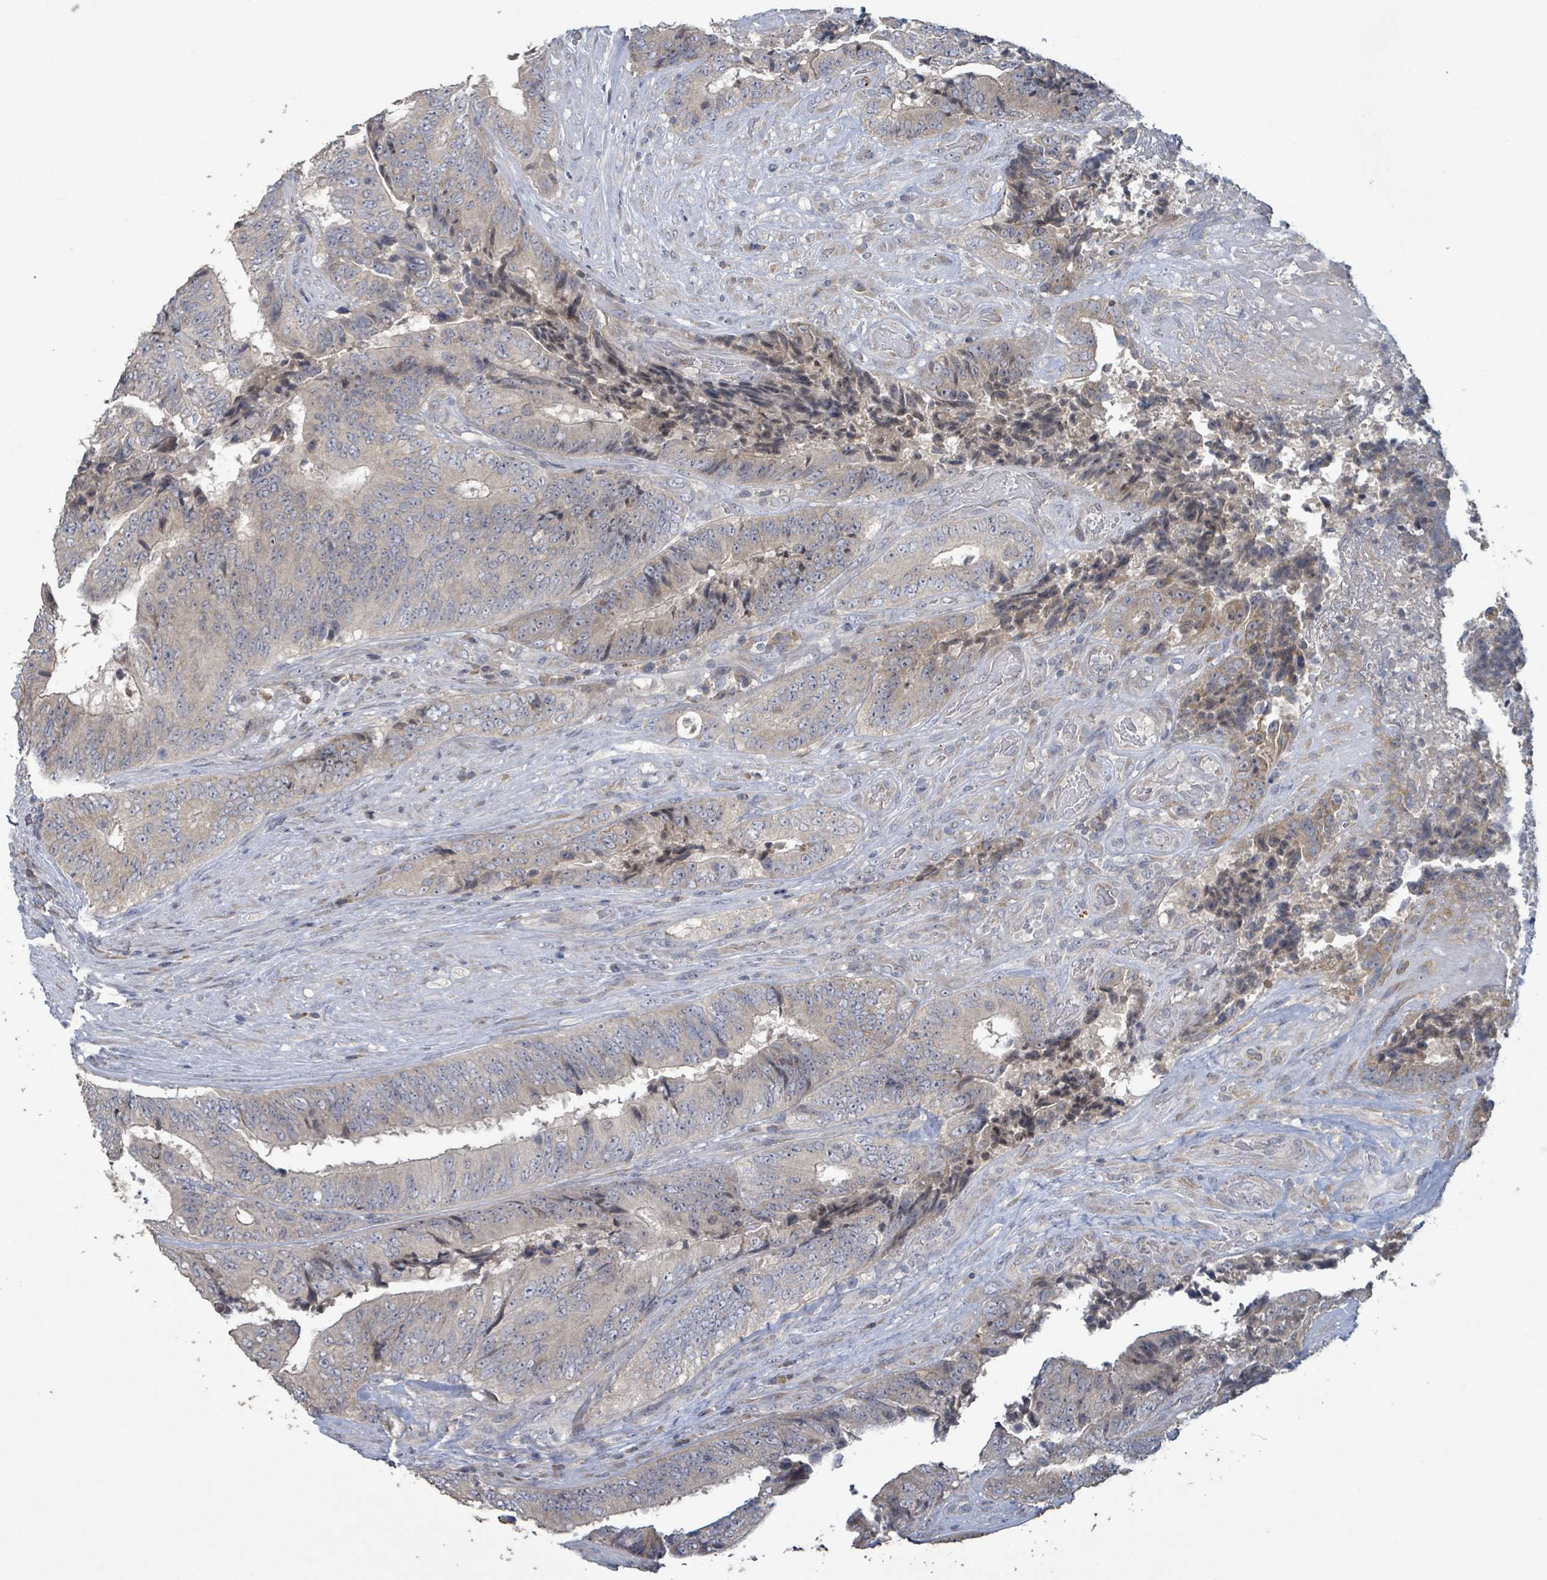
{"staining": {"intensity": "weak", "quantity": ">75%", "location": "cytoplasmic/membranous"}, "tissue": "colorectal cancer", "cell_type": "Tumor cells", "image_type": "cancer", "snomed": [{"axis": "morphology", "description": "Adenocarcinoma, NOS"}, {"axis": "topography", "description": "Rectum"}], "caption": "Tumor cells exhibit low levels of weak cytoplasmic/membranous staining in approximately >75% of cells in adenocarcinoma (colorectal).", "gene": "RPL32", "patient": {"sex": "male", "age": 72}}